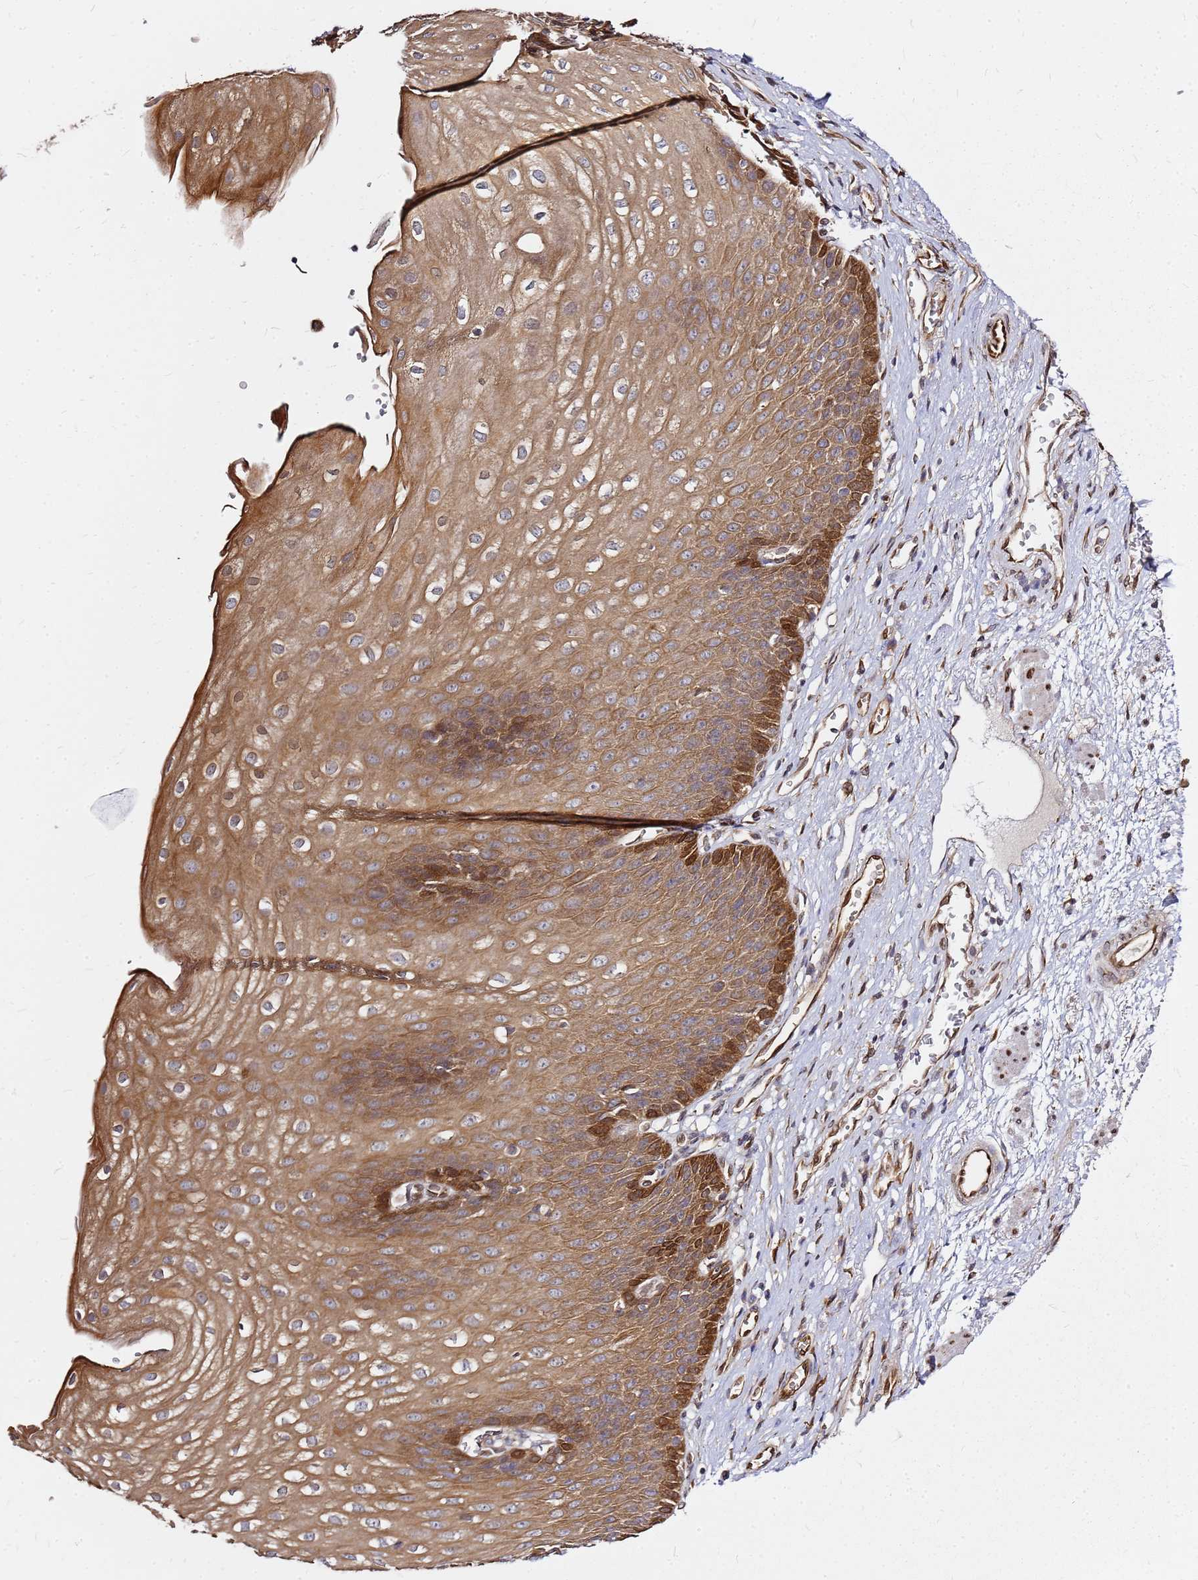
{"staining": {"intensity": "strong", "quantity": ">75%", "location": "cytoplasmic/membranous,nuclear"}, "tissue": "esophagus", "cell_type": "Squamous epithelial cells", "image_type": "normal", "snomed": [{"axis": "morphology", "description": "Normal tissue, NOS"}, {"axis": "topography", "description": "Esophagus"}], "caption": "Benign esophagus displays strong cytoplasmic/membranous,nuclear staining in about >75% of squamous epithelial cells, visualized by immunohistochemistry.", "gene": "NUDT14", "patient": {"sex": "male", "age": 71}}